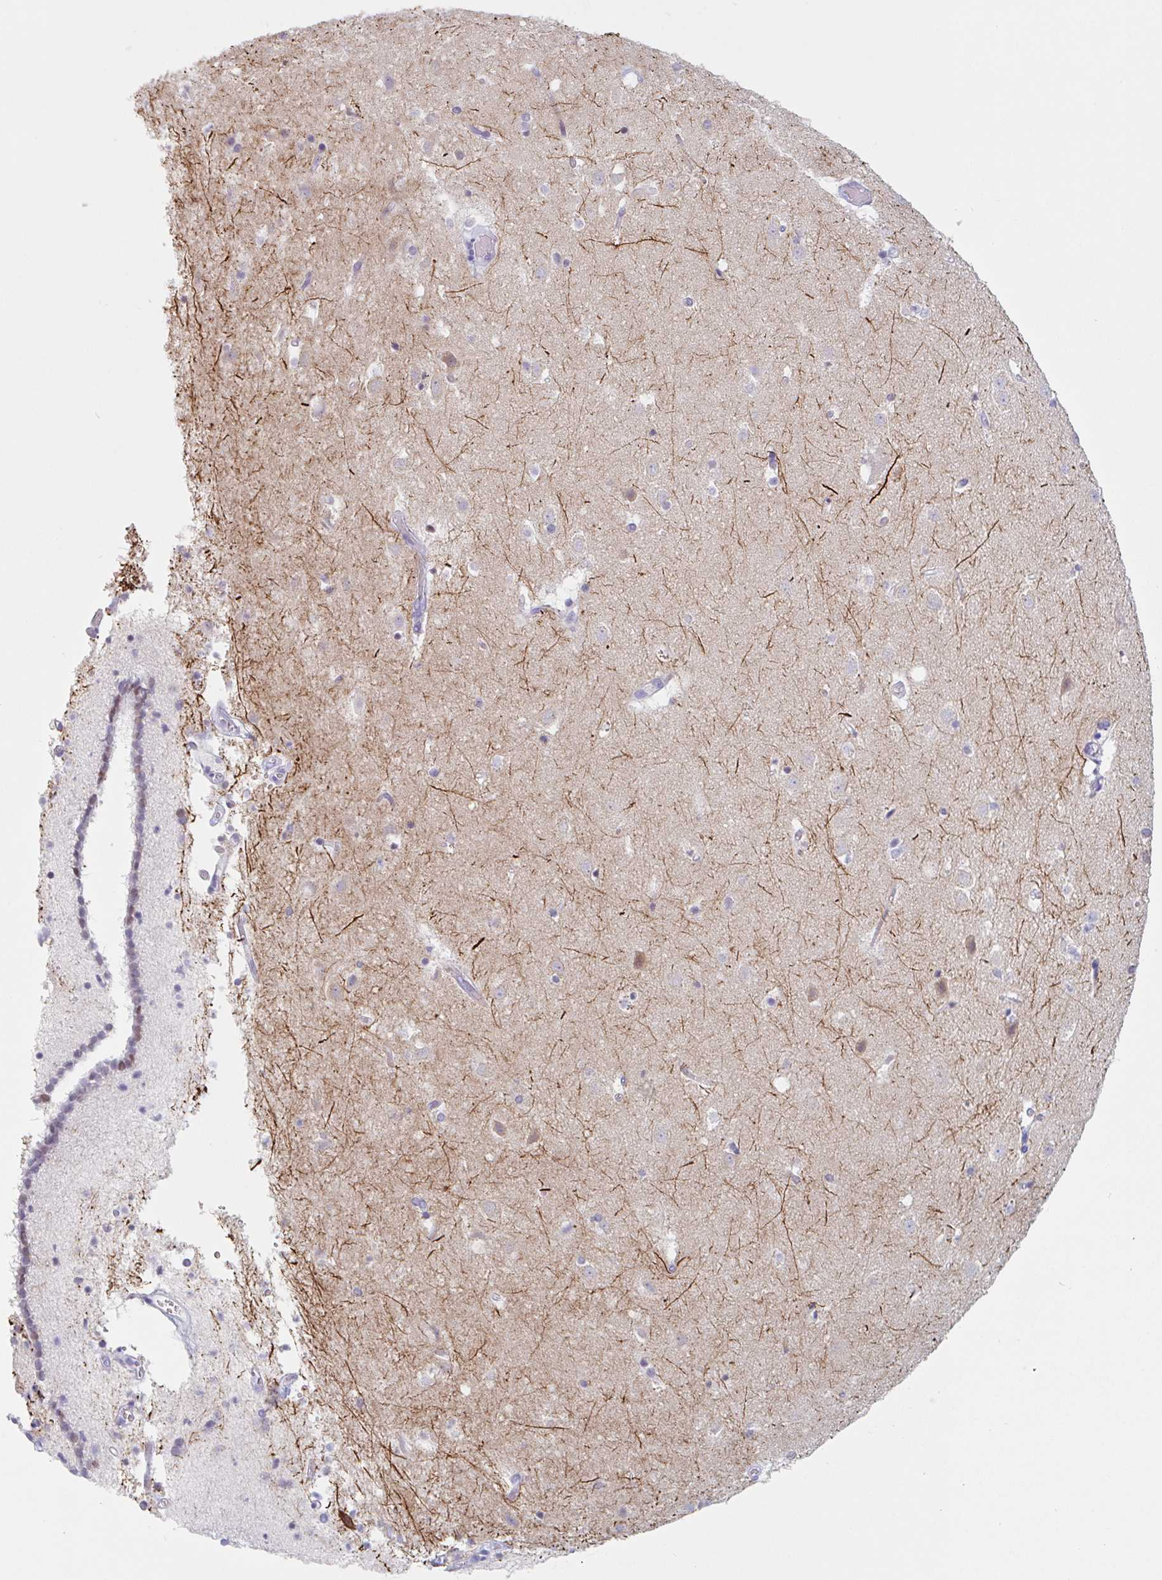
{"staining": {"intensity": "negative", "quantity": "none", "location": "none"}, "tissue": "caudate", "cell_type": "Glial cells", "image_type": "normal", "snomed": [{"axis": "morphology", "description": "Normal tissue, NOS"}, {"axis": "topography", "description": "Lateral ventricle wall"}], "caption": "This is an immunohistochemistry (IHC) histopathology image of benign caudate. There is no positivity in glial cells.", "gene": "EMC4", "patient": {"sex": "male", "age": 37}}